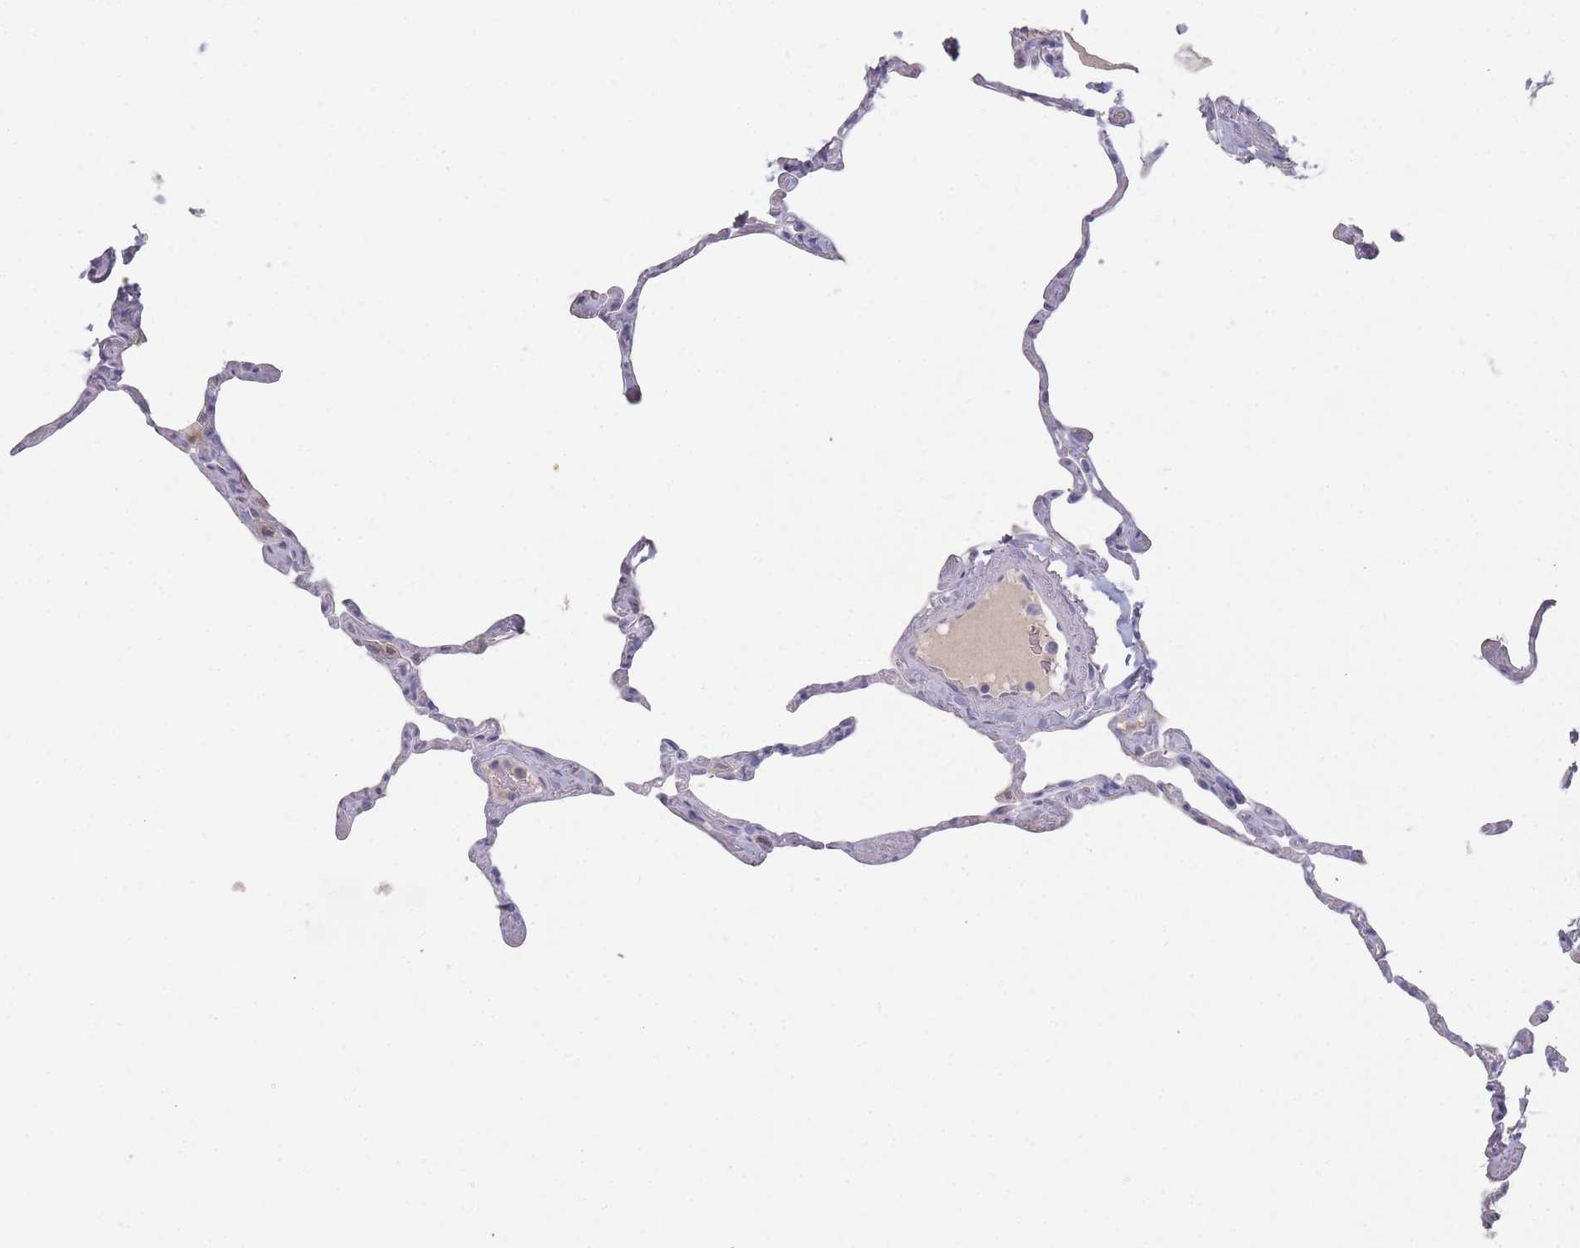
{"staining": {"intensity": "weak", "quantity": "<25%", "location": "cytoplasmic/membranous"}, "tissue": "lung", "cell_type": "Alveolar cells", "image_type": "normal", "snomed": [{"axis": "morphology", "description": "Normal tissue, NOS"}, {"axis": "topography", "description": "Lung"}], "caption": "Alveolar cells show no significant expression in benign lung. The staining was performed using DAB to visualize the protein expression in brown, while the nuclei were stained in blue with hematoxylin (Magnification: 20x).", "gene": "CACNG5", "patient": {"sex": "male", "age": 65}}